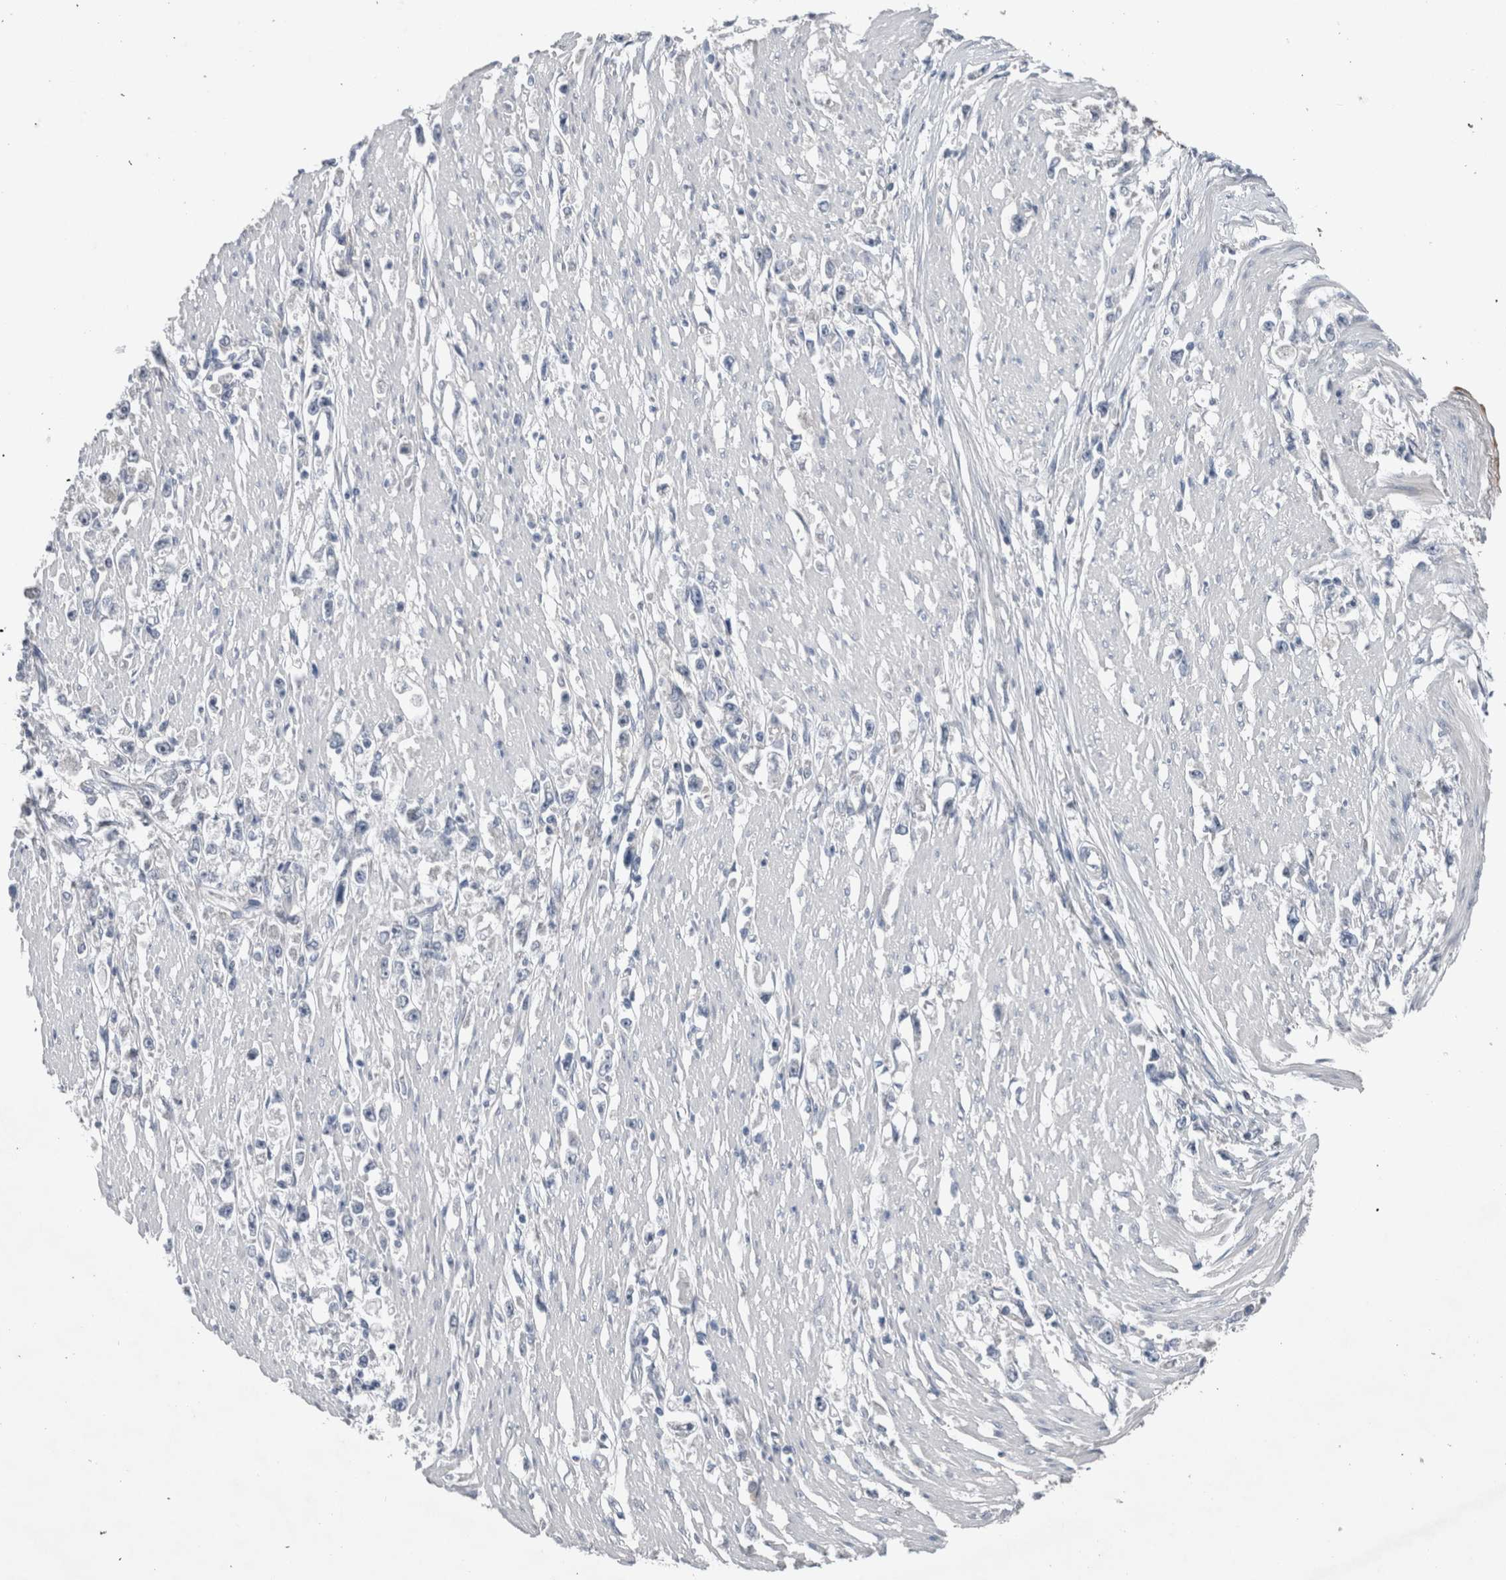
{"staining": {"intensity": "negative", "quantity": "none", "location": "none"}, "tissue": "stomach cancer", "cell_type": "Tumor cells", "image_type": "cancer", "snomed": [{"axis": "morphology", "description": "Adenocarcinoma, NOS"}, {"axis": "topography", "description": "Stomach"}], "caption": "IHC micrograph of neoplastic tissue: adenocarcinoma (stomach) stained with DAB (3,3'-diaminobenzidine) exhibits no significant protein staining in tumor cells. Nuclei are stained in blue.", "gene": "CRNN", "patient": {"sex": "female", "age": 59}}